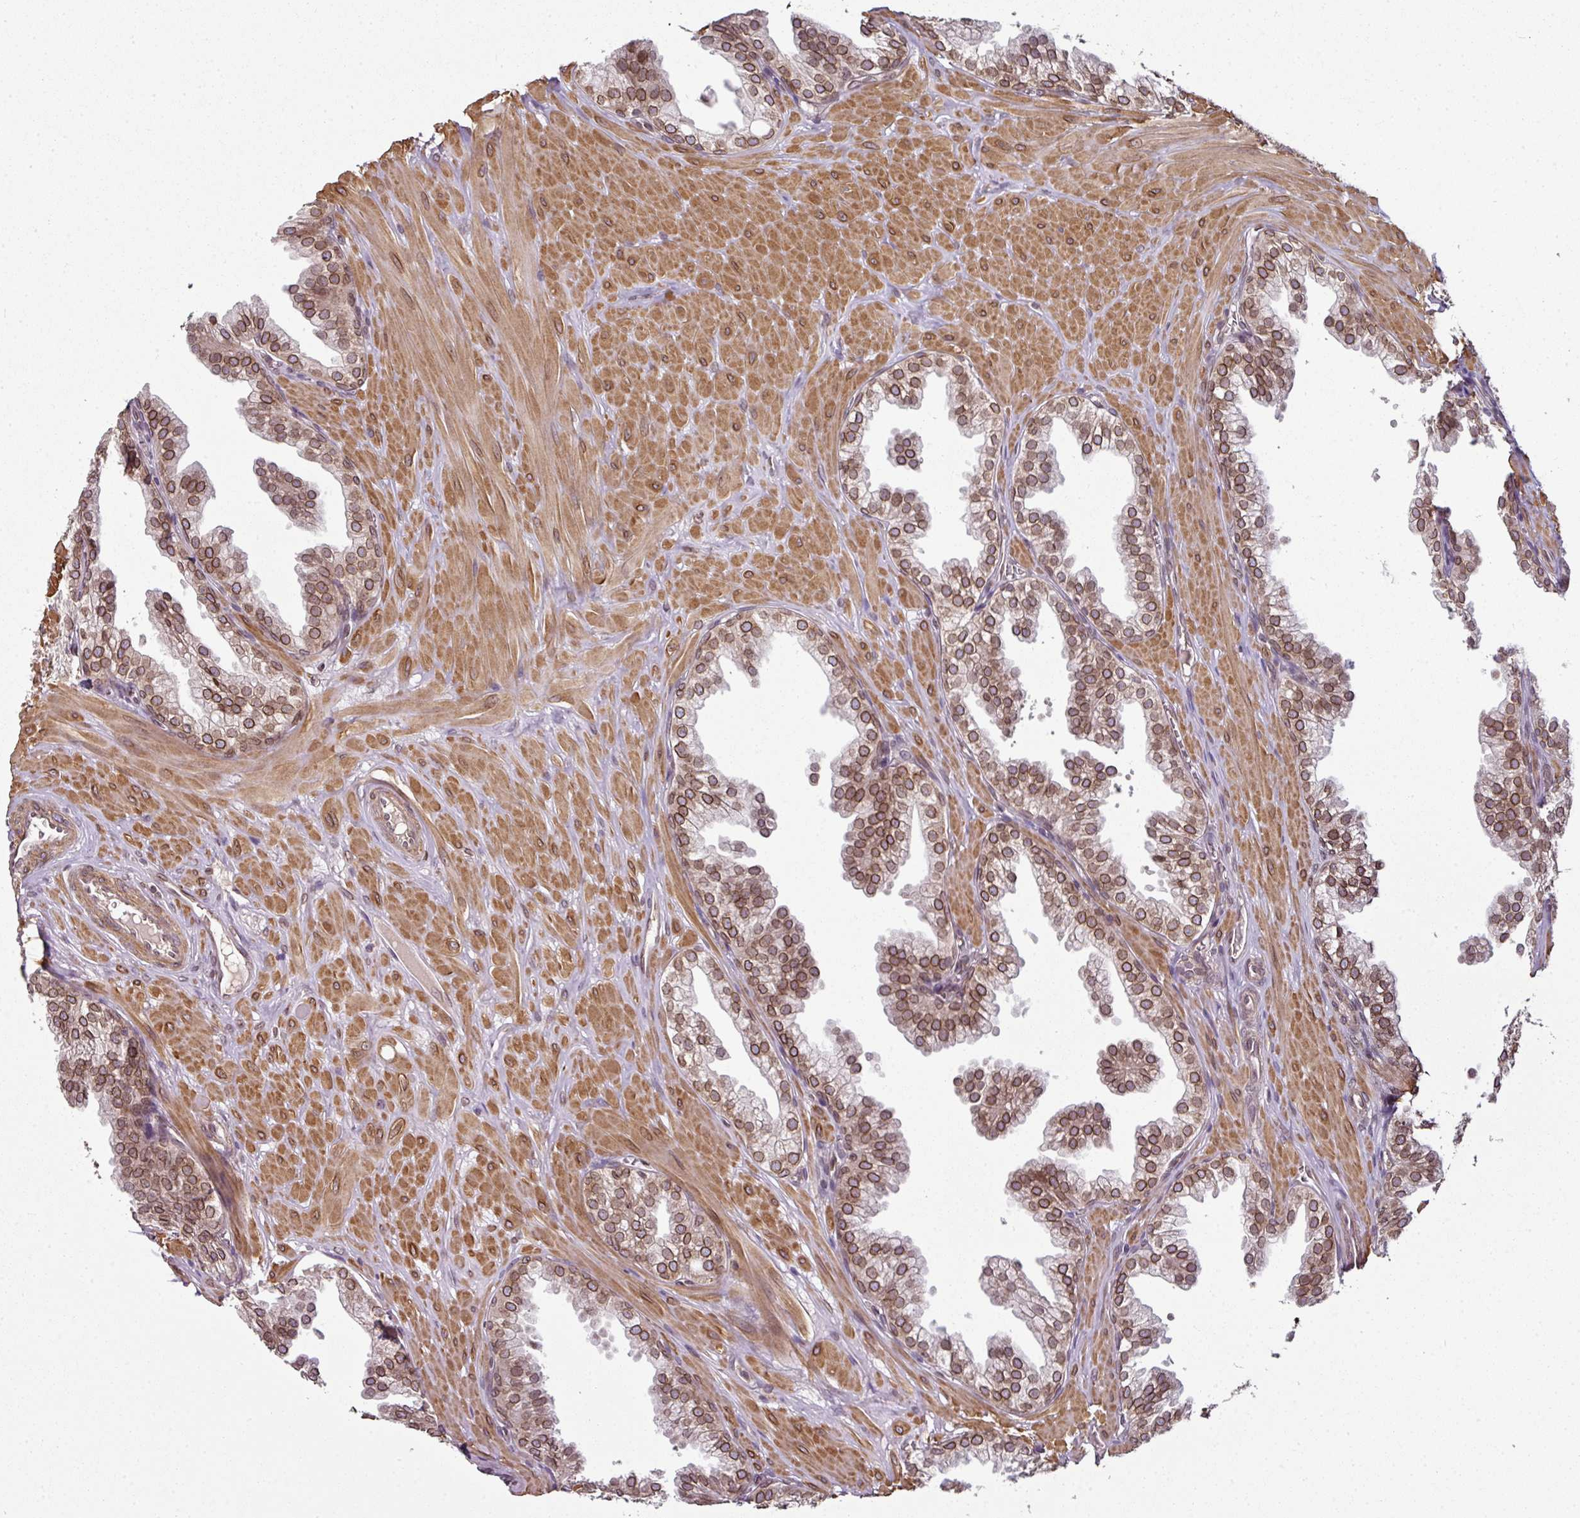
{"staining": {"intensity": "strong", "quantity": ">75%", "location": "cytoplasmic/membranous,nuclear"}, "tissue": "prostate", "cell_type": "Glandular cells", "image_type": "normal", "snomed": [{"axis": "morphology", "description": "Normal tissue, NOS"}, {"axis": "topography", "description": "Prostate"}, {"axis": "topography", "description": "Peripheral nerve tissue"}], "caption": "Prostate stained with immunohistochemistry reveals strong cytoplasmic/membranous,nuclear positivity in about >75% of glandular cells.", "gene": "RANGAP1", "patient": {"sex": "male", "age": 55}}